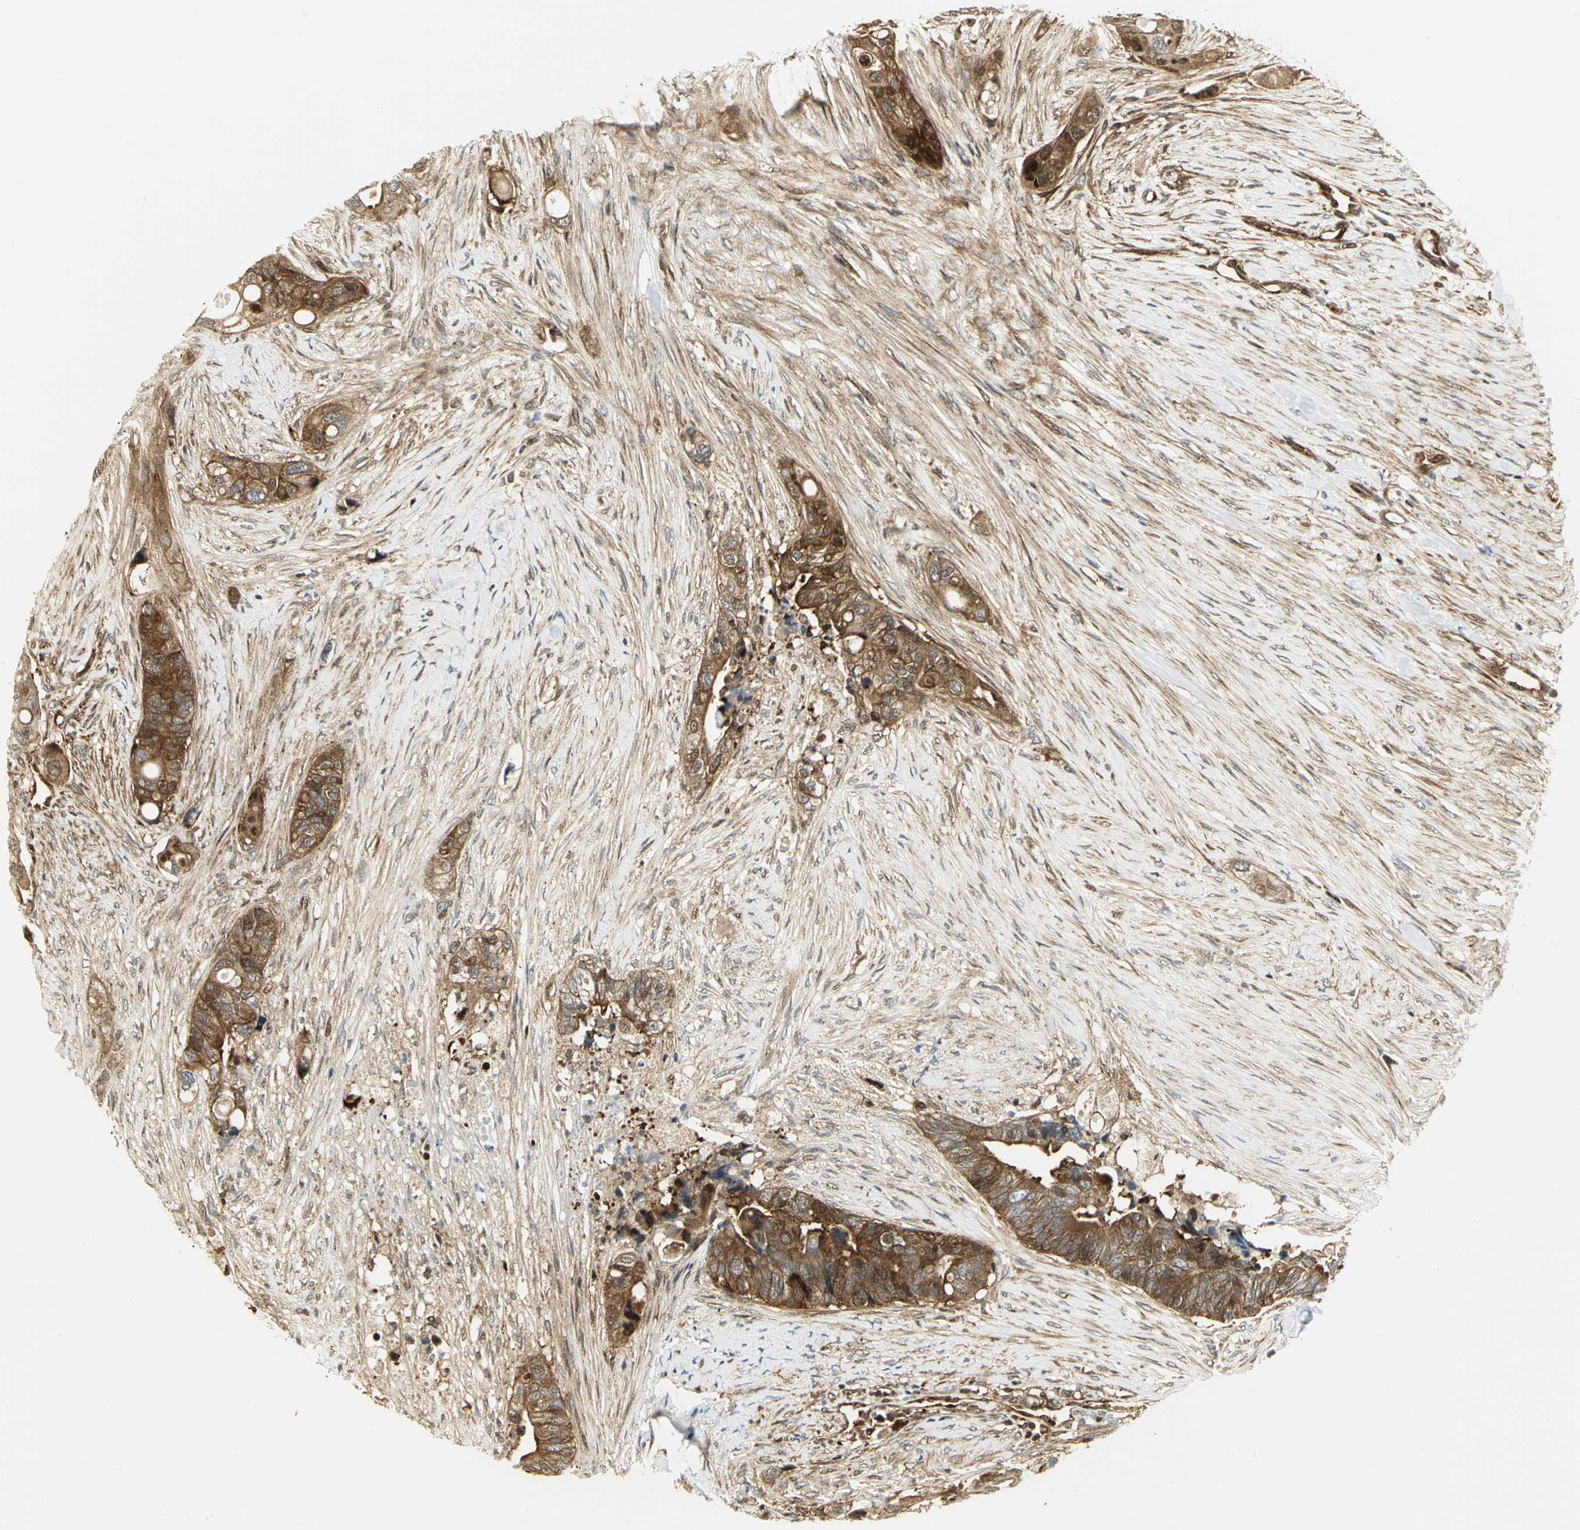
{"staining": {"intensity": "moderate", "quantity": ">75%", "location": "cytoplasmic/membranous,nuclear"}, "tissue": "colorectal cancer", "cell_type": "Tumor cells", "image_type": "cancer", "snomed": [{"axis": "morphology", "description": "Adenocarcinoma, NOS"}, {"axis": "topography", "description": "Colon"}], "caption": "Immunohistochemical staining of colorectal adenocarcinoma reveals medium levels of moderate cytoplasmic/membranous and nuclear protein positivity in about >75% of tumor cells. (DAB (3,3'-diaminobenzidine) IHC, brown staining for protein, blue staining for nuclei).", "gene": "EEA1", "patient": {"sex": "female", "age": 57}}